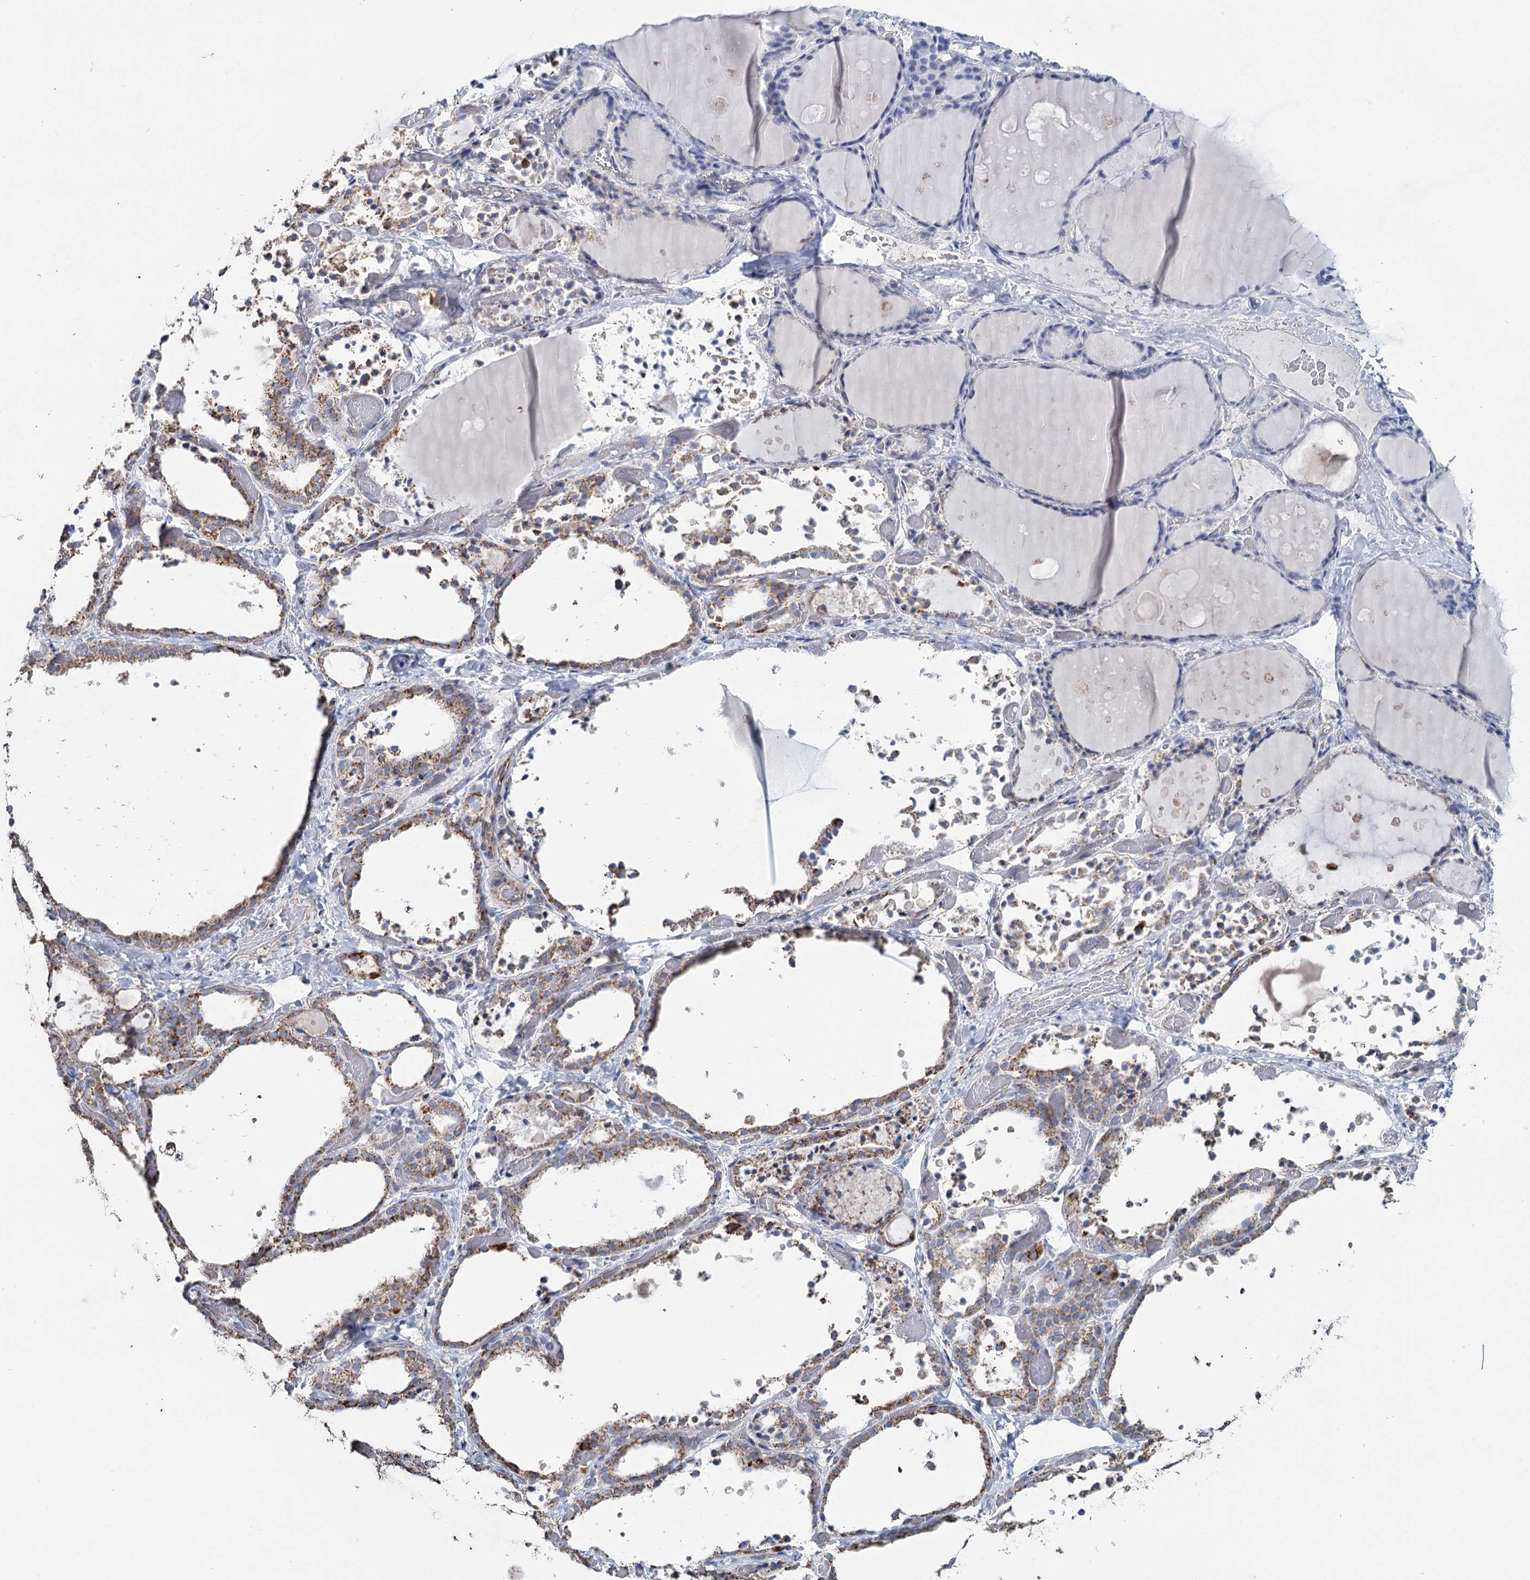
{"staining": {"intensity": "moderate", "quantity": ">75%", "location": "cytoplasmic/membranous"}, "tissue": "thyroid gland", "cell_type": "Glandular cells", "image_type": "normal", "snomed": [{"axis": "morphology", "description": "Normal tissue, NOS"}, {"axis": "topography", "description": "Thyroid gland"}], "caption": "A histopathology image of thyroid gland stained for a protein reveals moderate cytoplasmic/membranous brown staining in glandular cells. (IHC, brightfield microscopy, high magnification).", "gene": "MRPL44", "patient": {"sex": "female", "age": 44}}